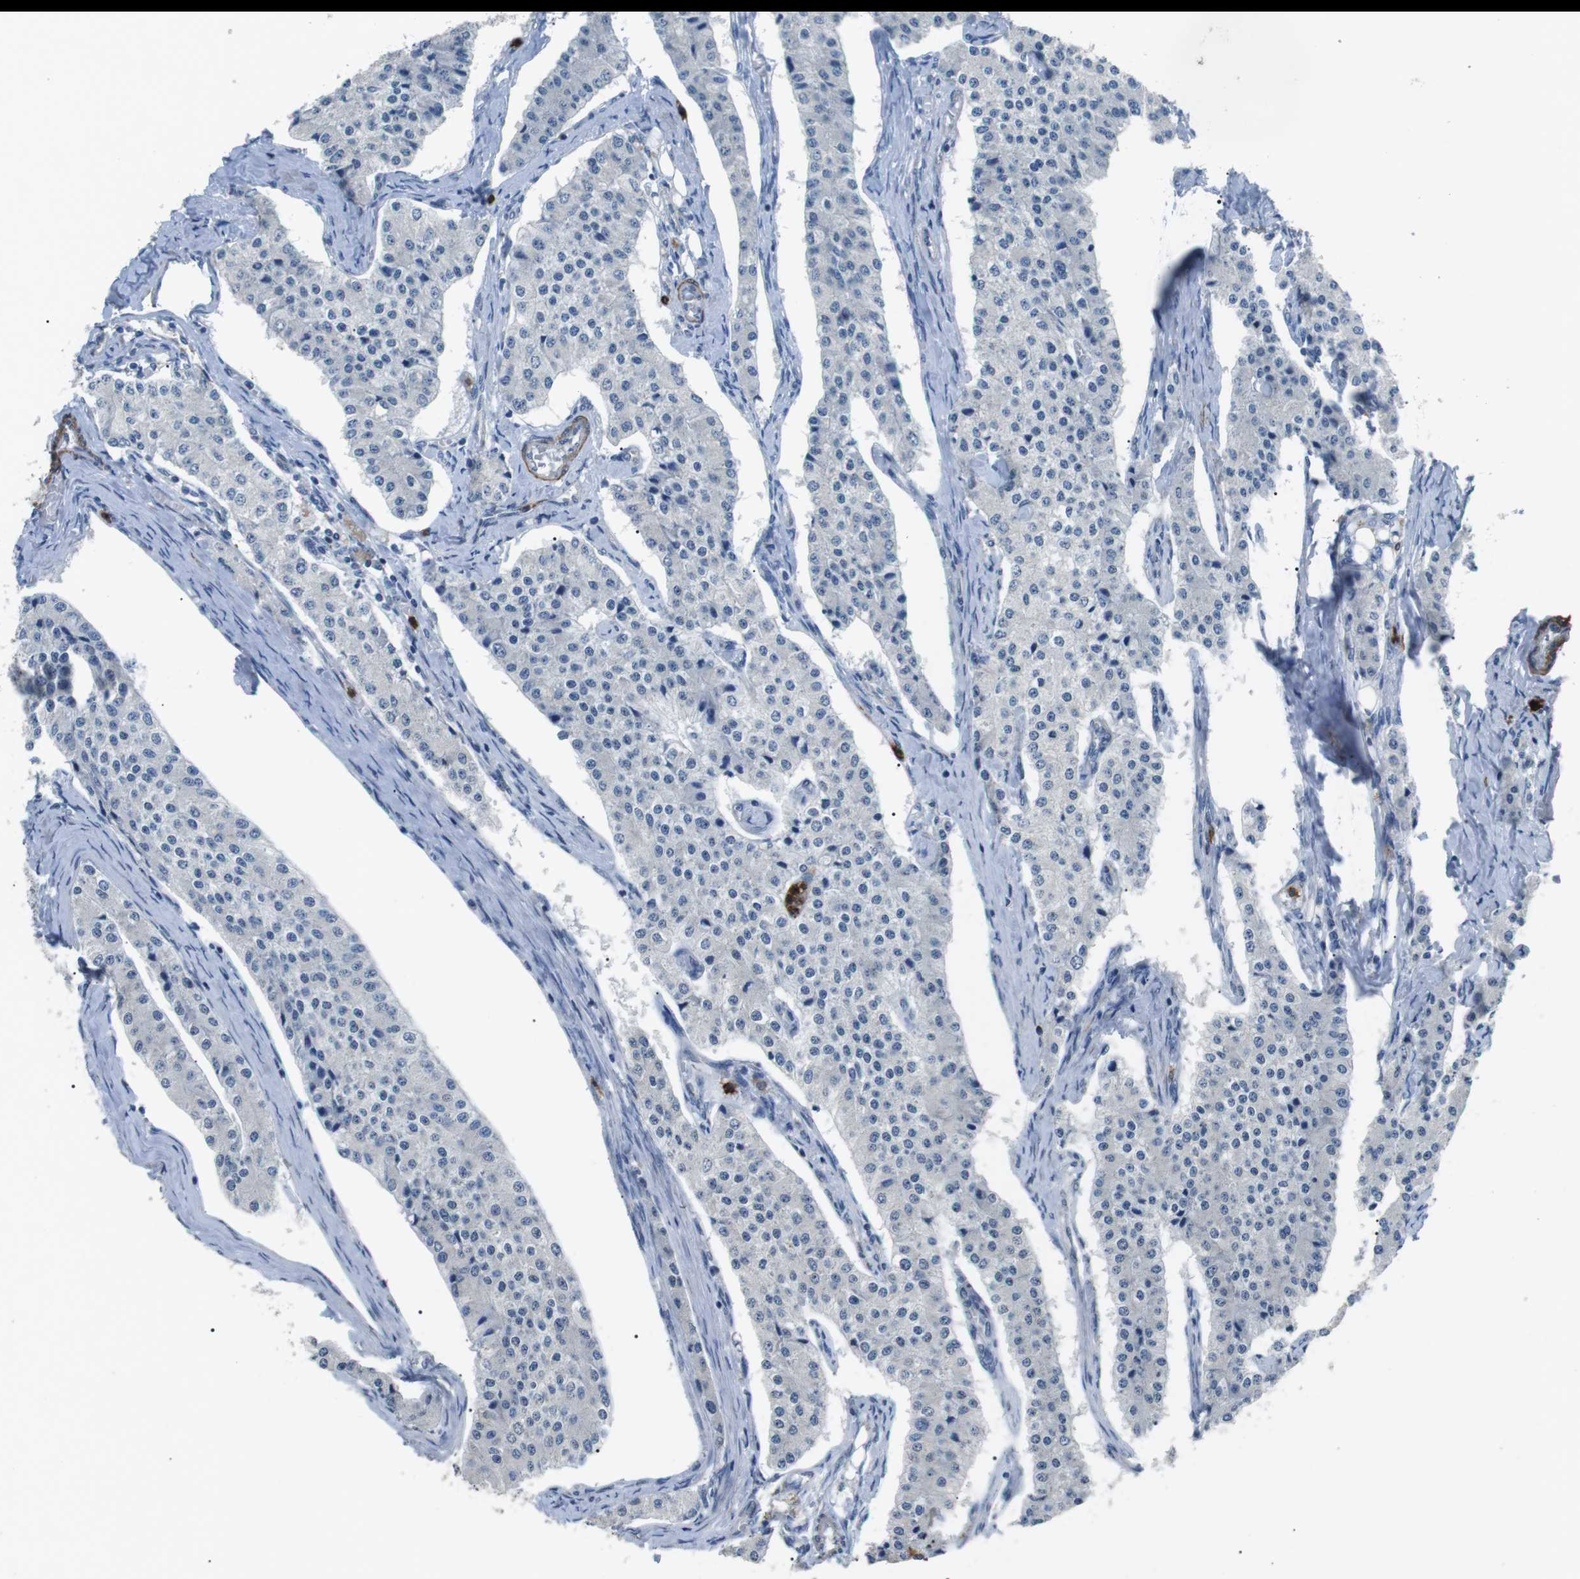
{"staining": {"intensity": "negative", "quantity": "none", "location": "none"}, "tissue": "carcinoid", "cell_type": "Tumor cells", "image_type": "cancer", "snomed": [{"axis": "morphology", "description": "Carcinoid, malignant, NOS"}, {"axis": "topography", "description": "Colon"}], "caption": "Immunohistochemical staining of carcinoid displays no significant staining in tumor cells. (DAB (3,3'-diaminobenzidine) IHC with hematoxylin counter stain).", "gene": "GZMM", "patient": {"sex": "female", "age": 52}}